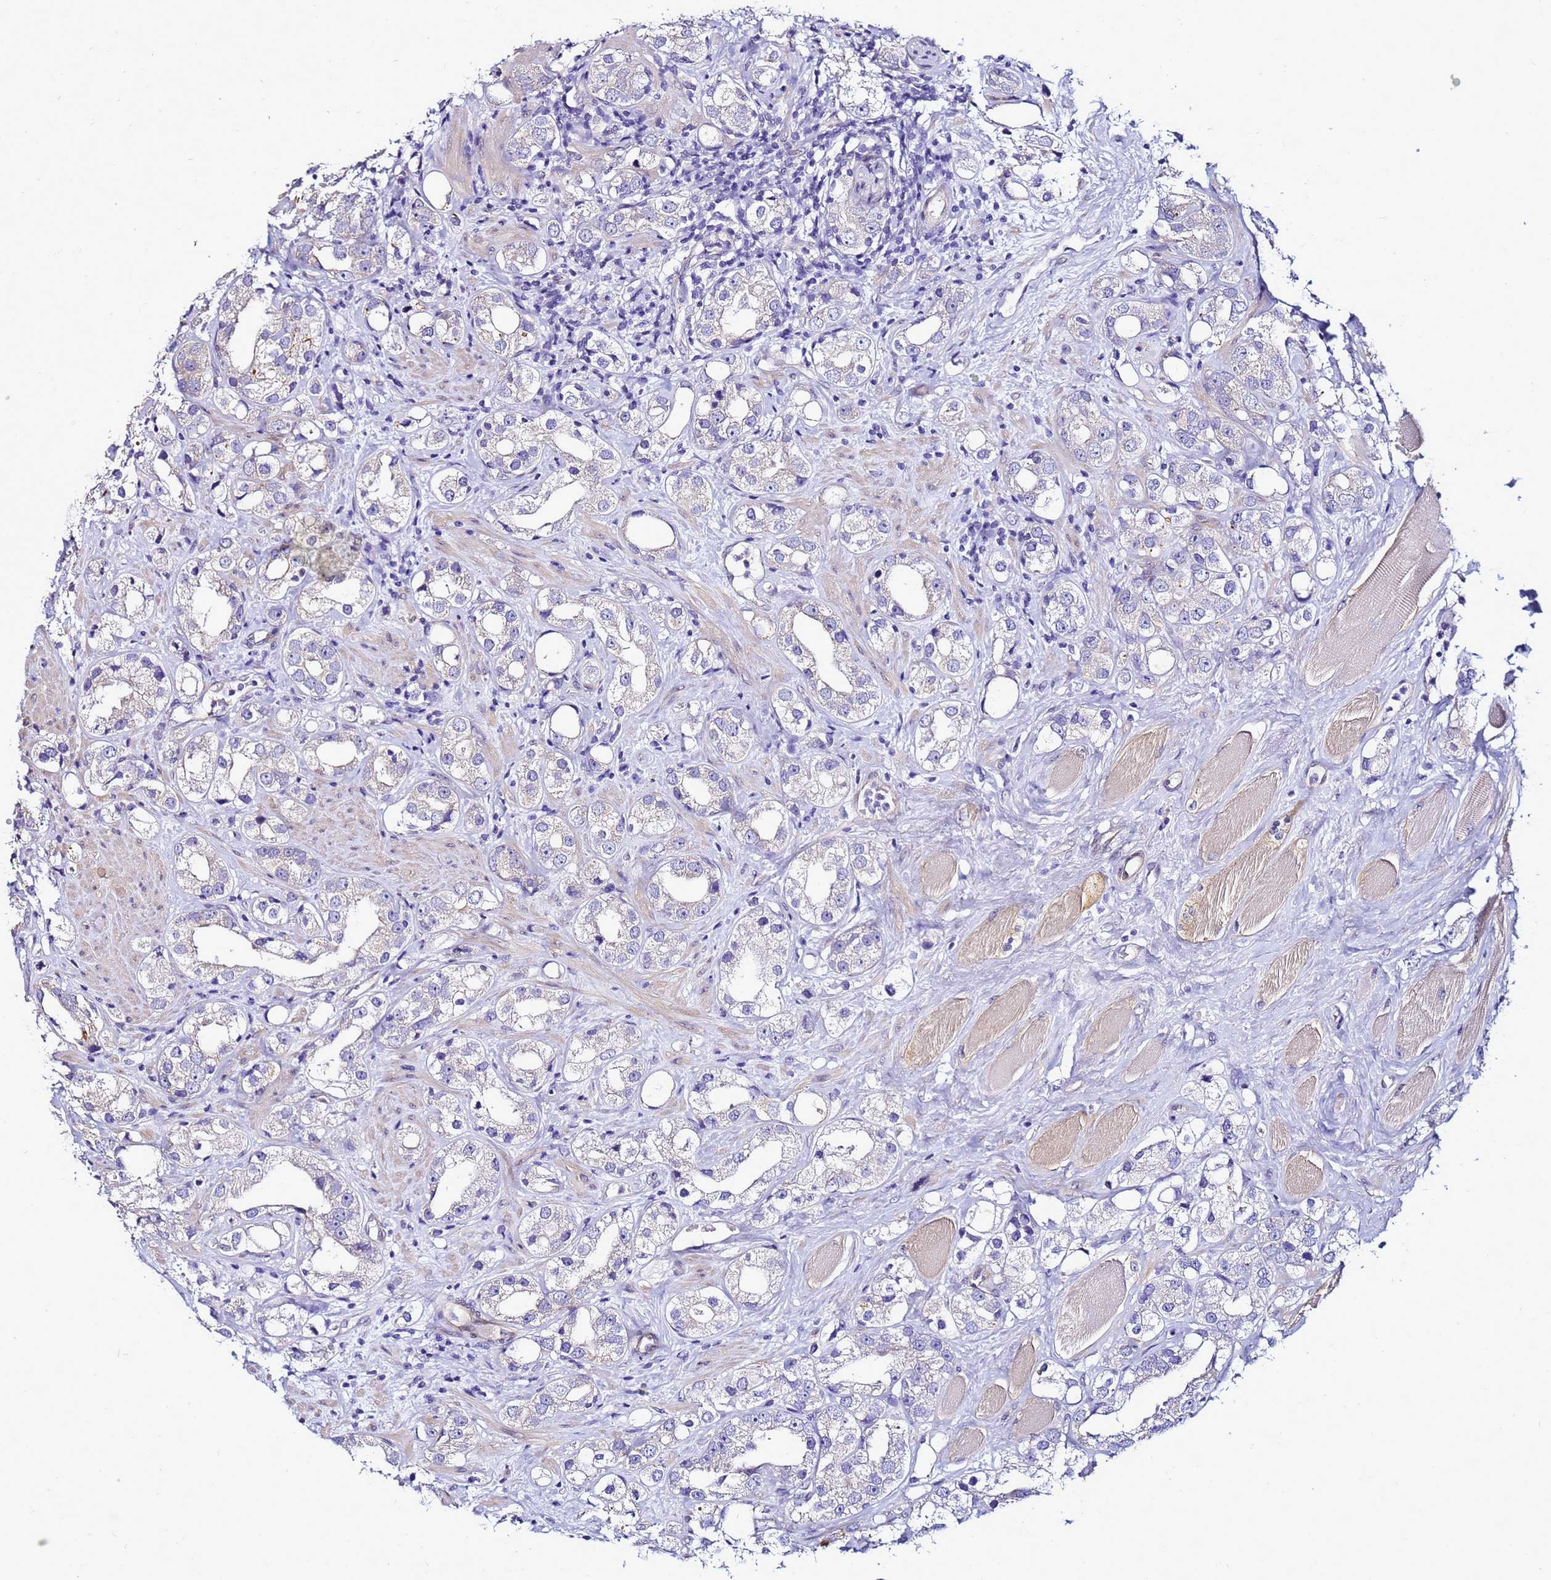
{"staining": {"intensity": "negative", "quantity": "none", "location": "none"}, "tissue": "prostate cancer", "cell_type": "Tumor cells", "image_type": "cancer", "snomed": [{"axis": "morphology", "description": "Adenocarcinoma, NOS"}, {"axis": "topography", "description": "Prostate"}], "caption": "Tumor cells show no significant staining in prostate cancer. (IHC, brightfield microscopy, high magnification).", "gene": "FAM166B", "patient": {"sex": "male", "age": 79}}